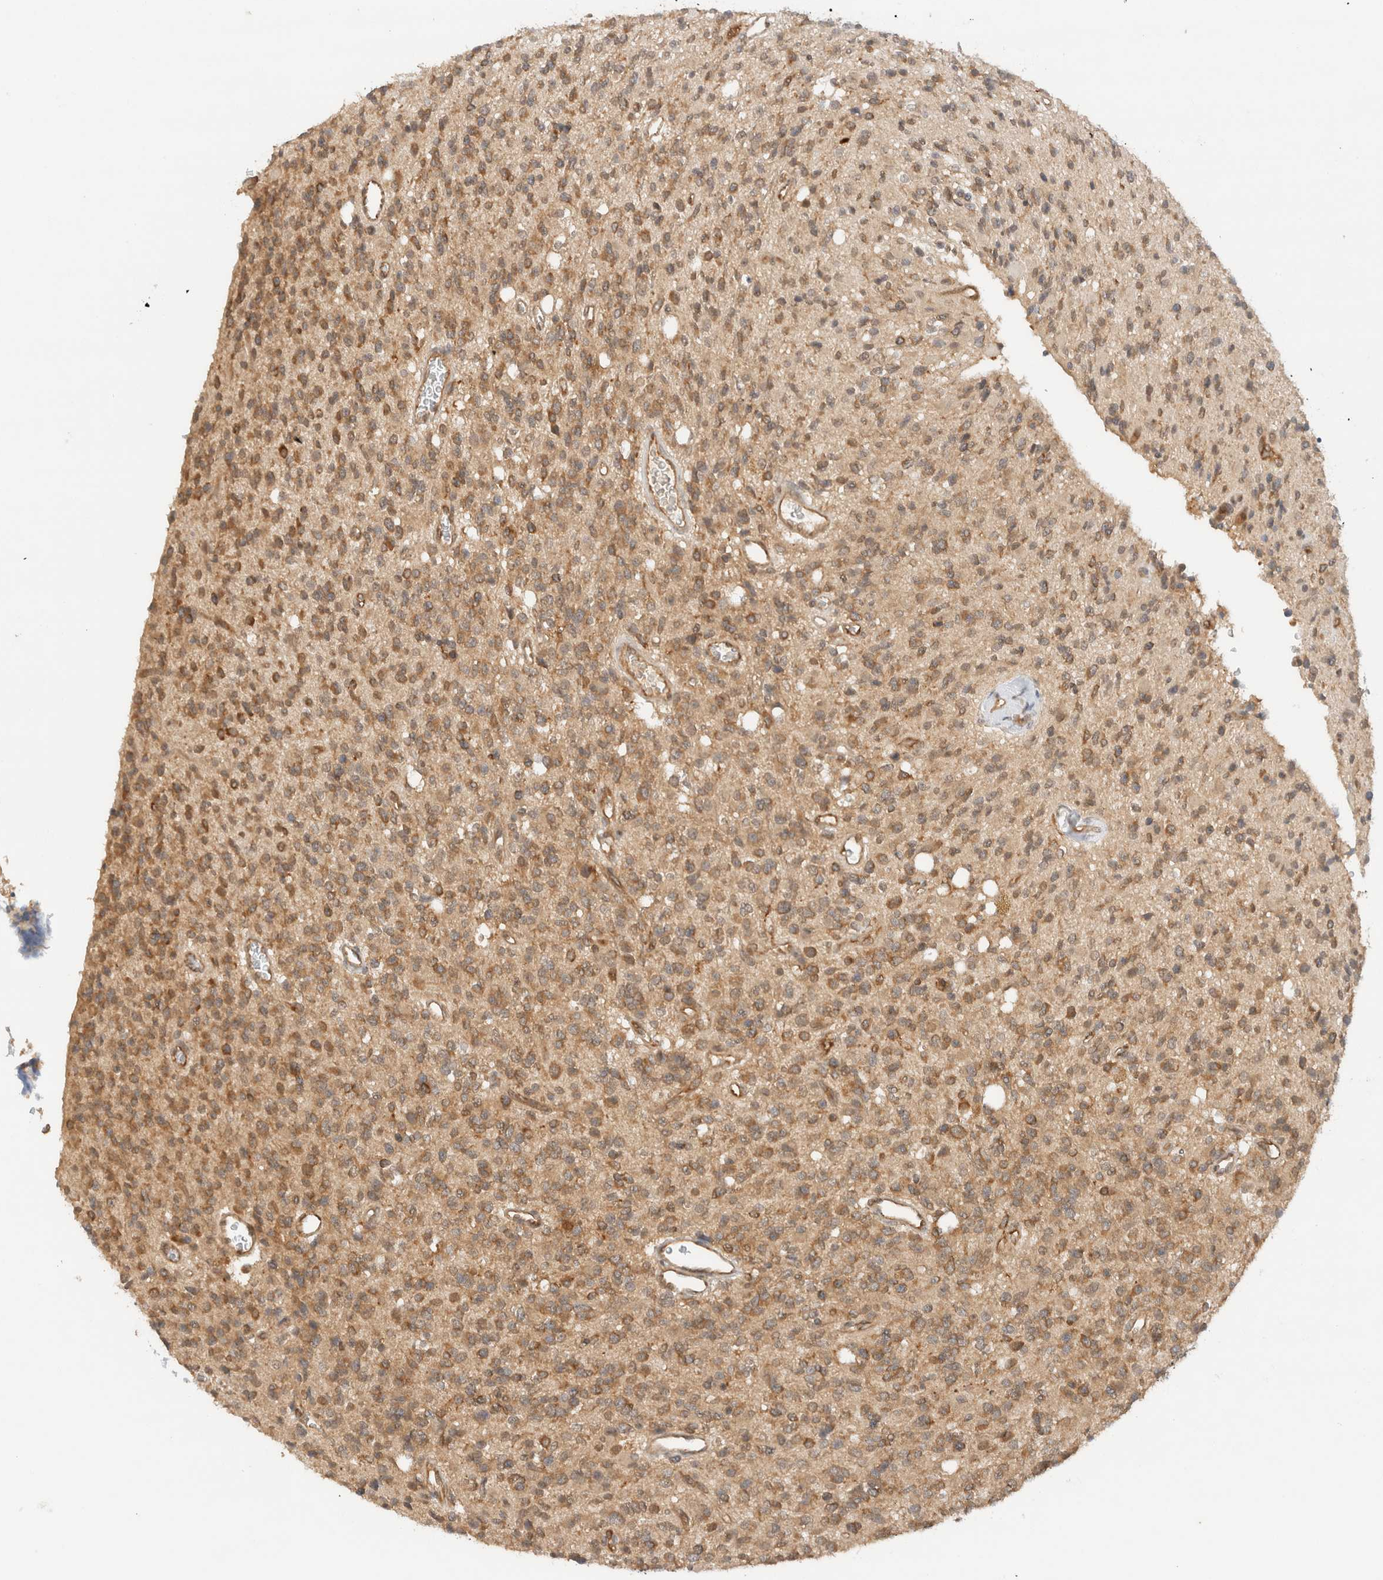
{"staining": {"intensity": "moderate", "quantity": ">75%", "location": "cytoplasmic/membranous"}, "tissue": "glioma", "cell_type": "Tumor cells", "image_type": "cancer", "snomed": [{"axis": "morphology", "description": "Glioma, malignant, High grade"}, {"axis": "topography", "description": "Brain"}], "caption": "This photomicrograph reveals malignant glioma (high-grade) stained with IHC to label a protein in brown. The cytoplasmic/membranous of tumor cells show moderate positivity for the protein. Nuclei are counter-stained blue.", "gene": "ARFGEF2", "patient": {"sex": "male", "age": 34}}